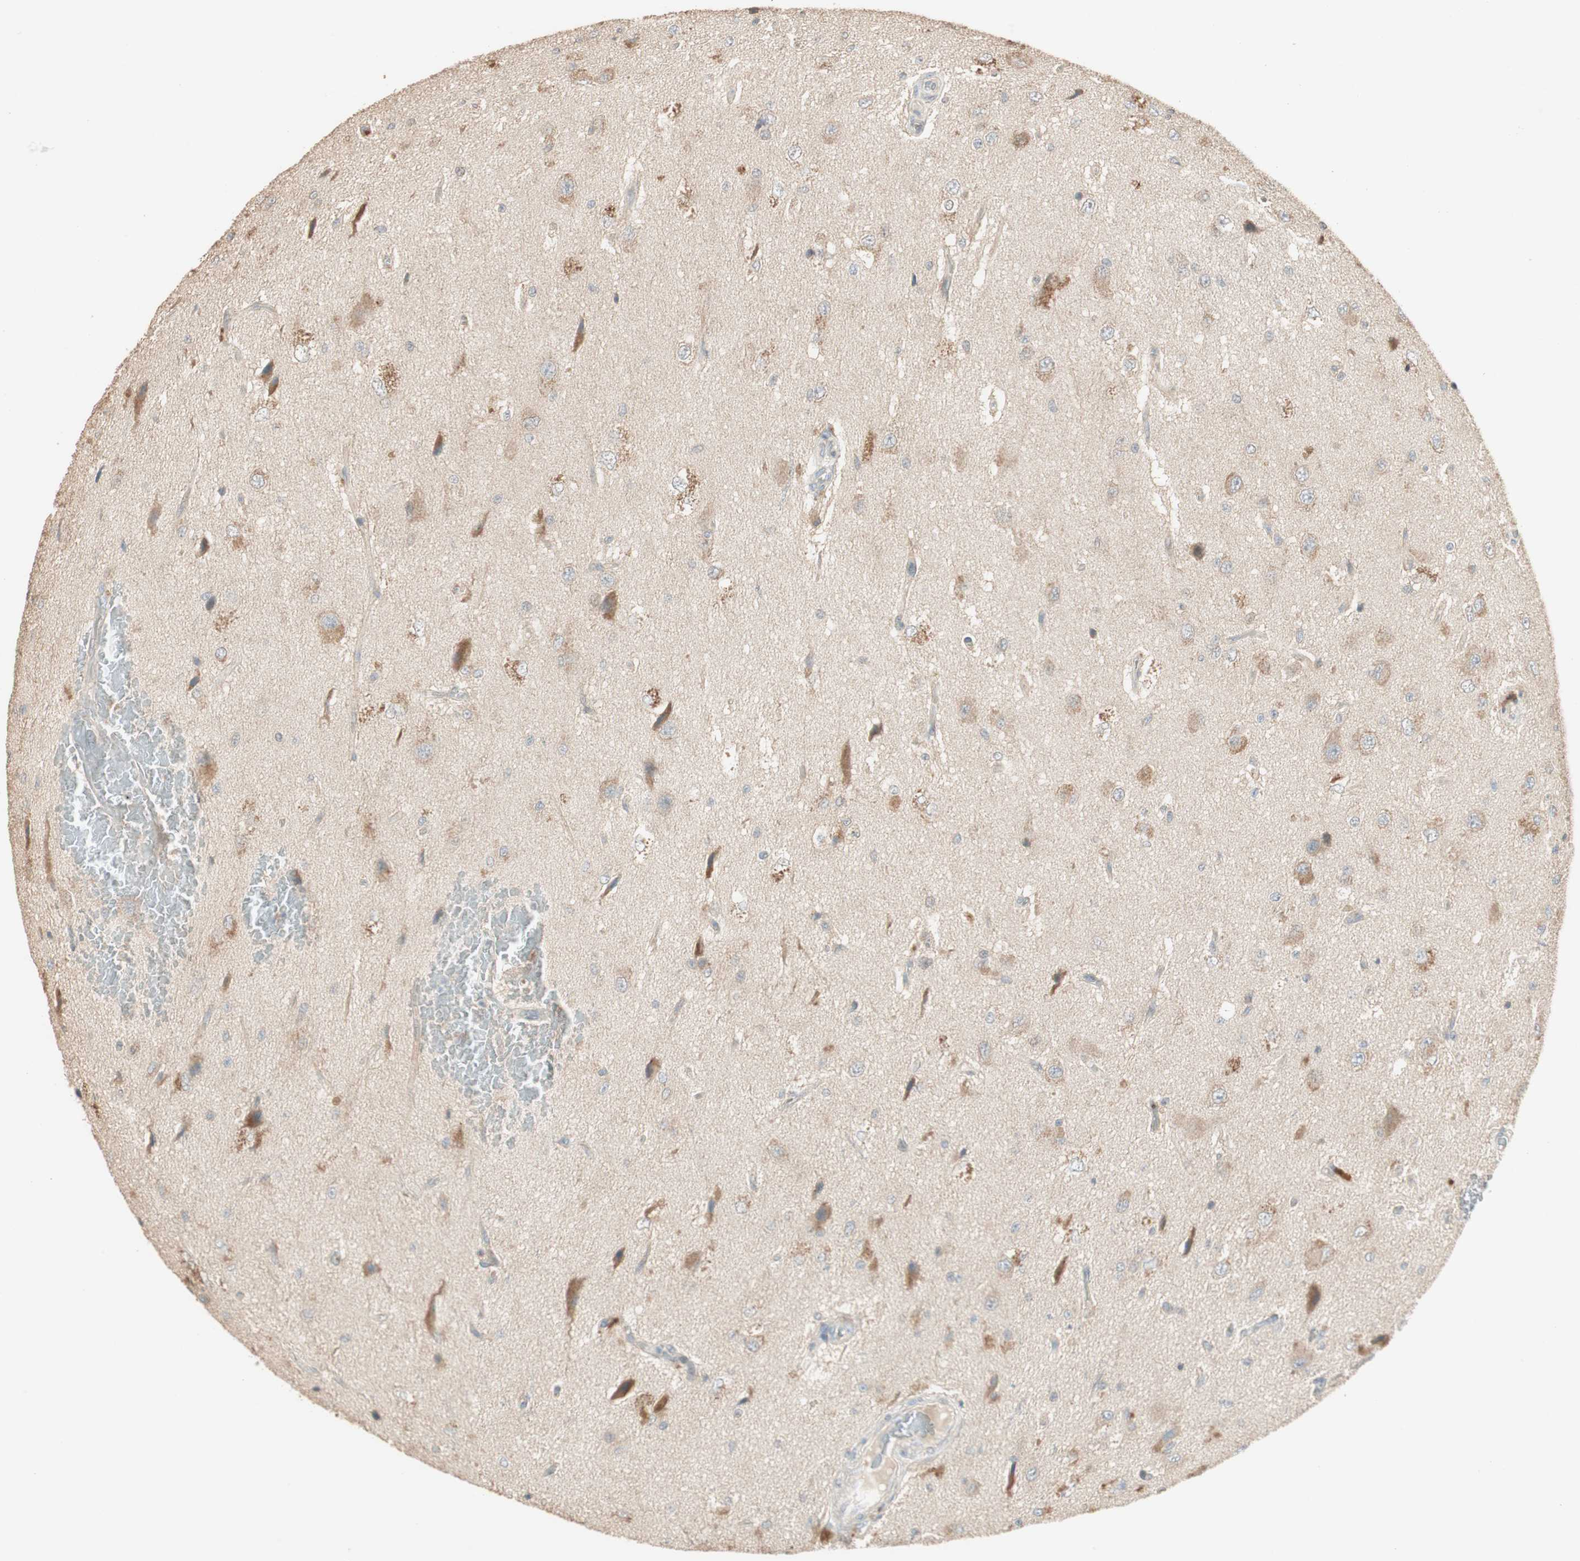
{"staining": {"intensity": "moderate", "quantity": ">75%", "location": "cytoplasmic/membranous"}, "tissue": "glioma", "cell_type": "Tumor cells", "image_type": "cancer", "snomed": [{"axis": "morphology", "description": "Glioma, malignant, High grade"}, {"axis": "topography", "description": "pancreas cauda"}], "caption": "An immunohistochemistry (IHC) histopathology image of neoplastic tissue is shown. Protein staining in brown highlights moderate cytoplasmic/membranous positivity in malignant glioma (high-grade) within tumor cells.", "gene": "RARRES1", "patient": {"sex": "male", "age": 60}}